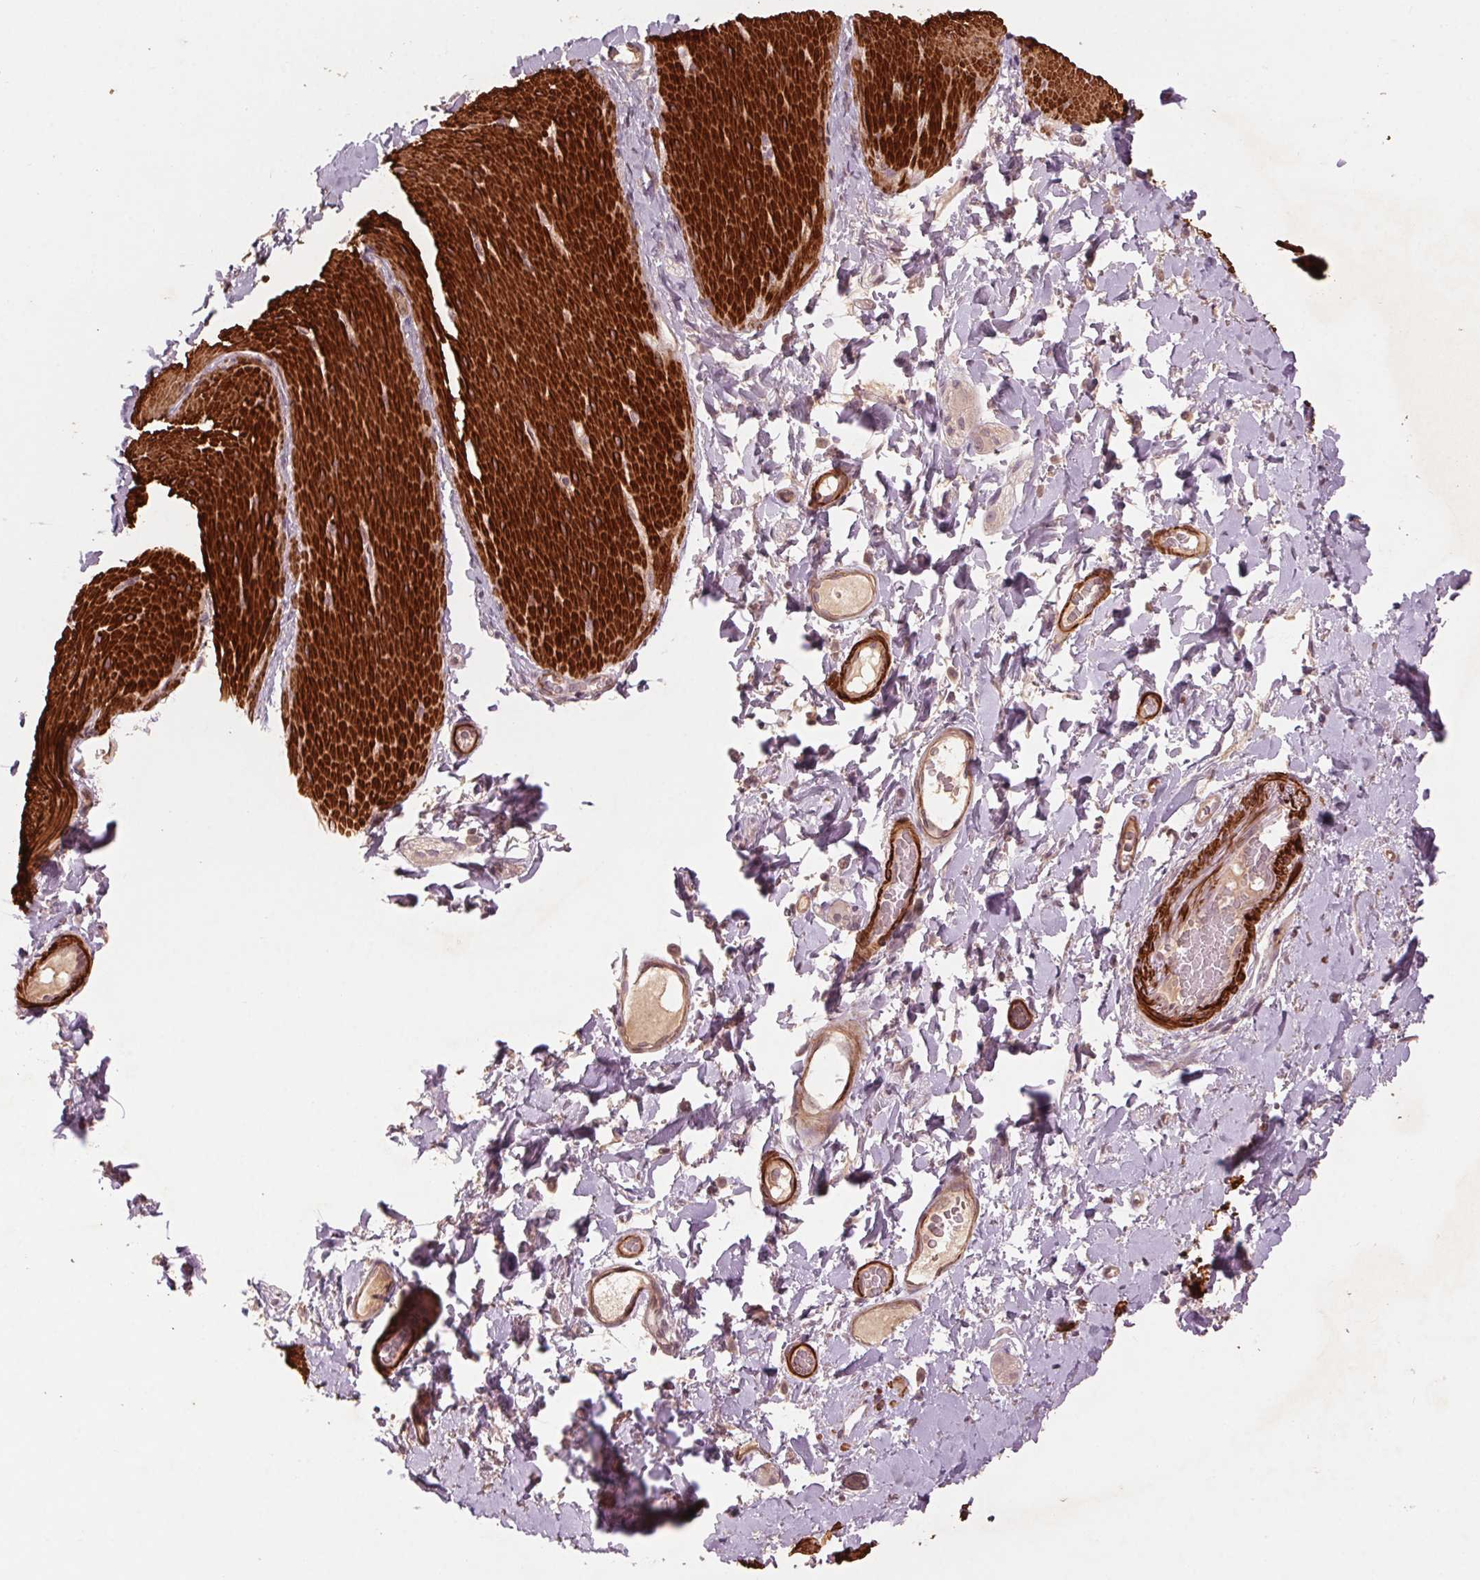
{"staining": {"intensity": "strong", "quantity": ">75%", "location": "cytoplasmic/membranous"}, "tissue": "smooth muscle", "cell_type": "Smooth muscle cells", "image_type": "normal", "snomed": [{"axis": "morphology", "description": "Normal tissue, NOS"}, {"axis": "topography", "description": "Smooth muscle"}, {"axis": "topography", "description": "Colon"}], "caption": "Immunohistochemistry (IHC) of normal human smooth muscle demonstrates high levels of strong cytoplasmic/membranous expression in about >75% of smooth muscle cells.", "gene": "SMLR1", "patient": {"sex": "male", "age": 73}}